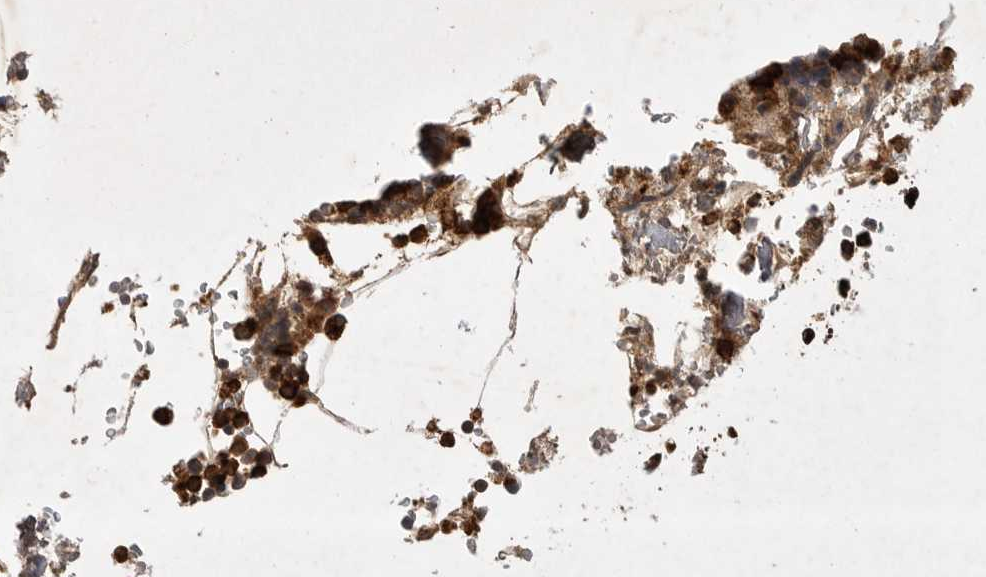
{"staining": {"intensity": "strong", "quantity": "25%-75%", "location": "cytoplasmic/membranous"}, "tissue": "bone marrow", "cell_type": "Hematopoietic cells", "image_type": "normal", "snomed": [{"axis": "morphology", "description": "Normal tissue, NOS"}, {"axis": "topography", "description": "Bone marrow"}], "caption": "Immunohistochemistry (IHC) (DAB) staining of normal human bone marrow displays strong cytoplasmic/membranous protein expression in approximately 25%-75% of hematopoietic cells. (Stains: DAB in brown, nuclei in blue, Microscopy: brightfield microscopy at high magnification).", "gene": "UBE3D", "patient": {"sex": "male", "age": 70}}